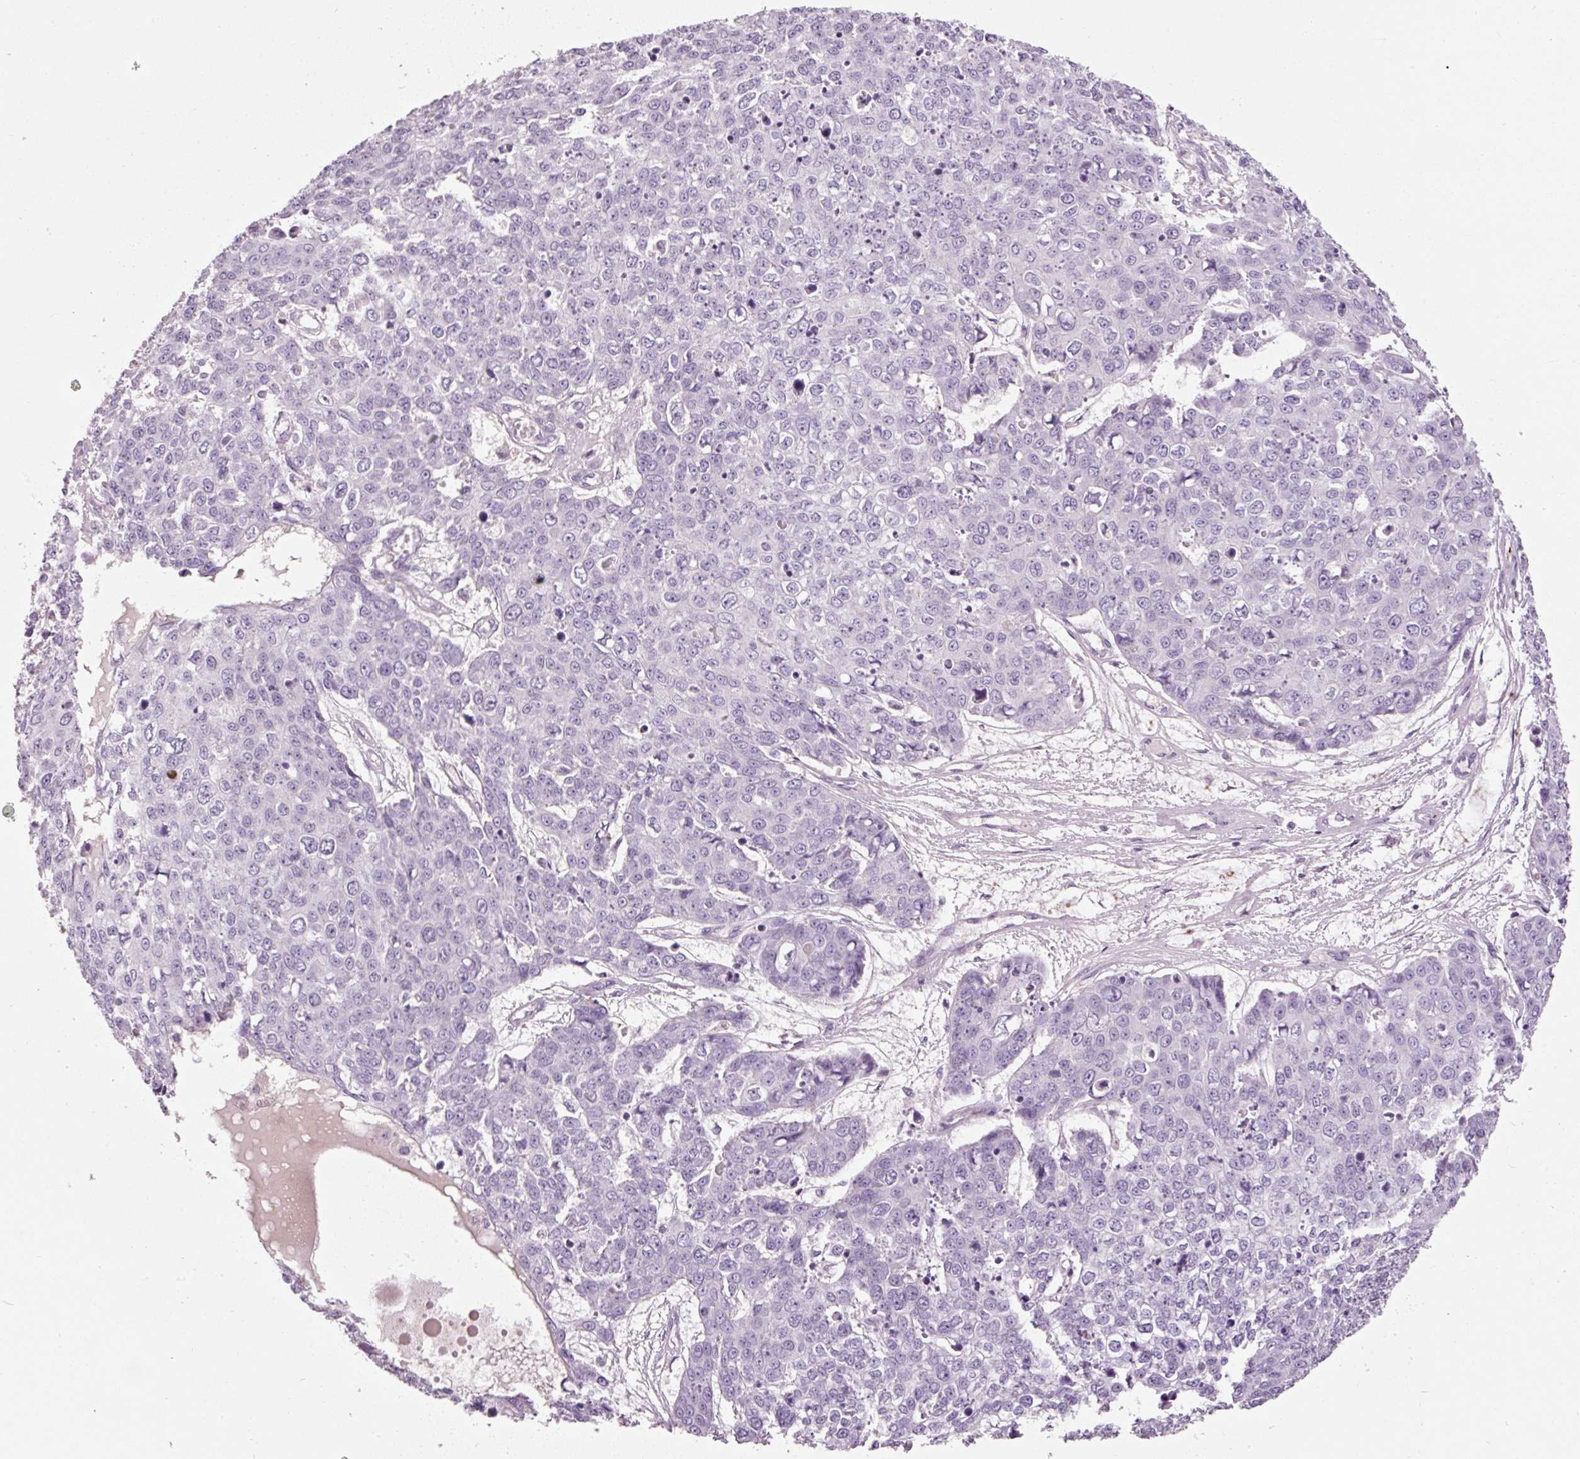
{"staining": {"intensity": "negative", "quantity": "none", "location": "none"}, "tissue": "skin cancer", "cell_type": "Tumor cells", "image_type": "cancer", "snomed": [{"axis": "morphology", "description": "Normal tissue, NOS"}, {"axis": "morphology", "description": "Squamous cell carcinoma, NOS"}, {"axis": "topography", "description": "Skin"}], "caption": "Immunohistochemical staining of skin cancer shows no significant expression in tumor cells.", "gene": "MUC5AC", "patient": {"sex": "male", "age": 72}}